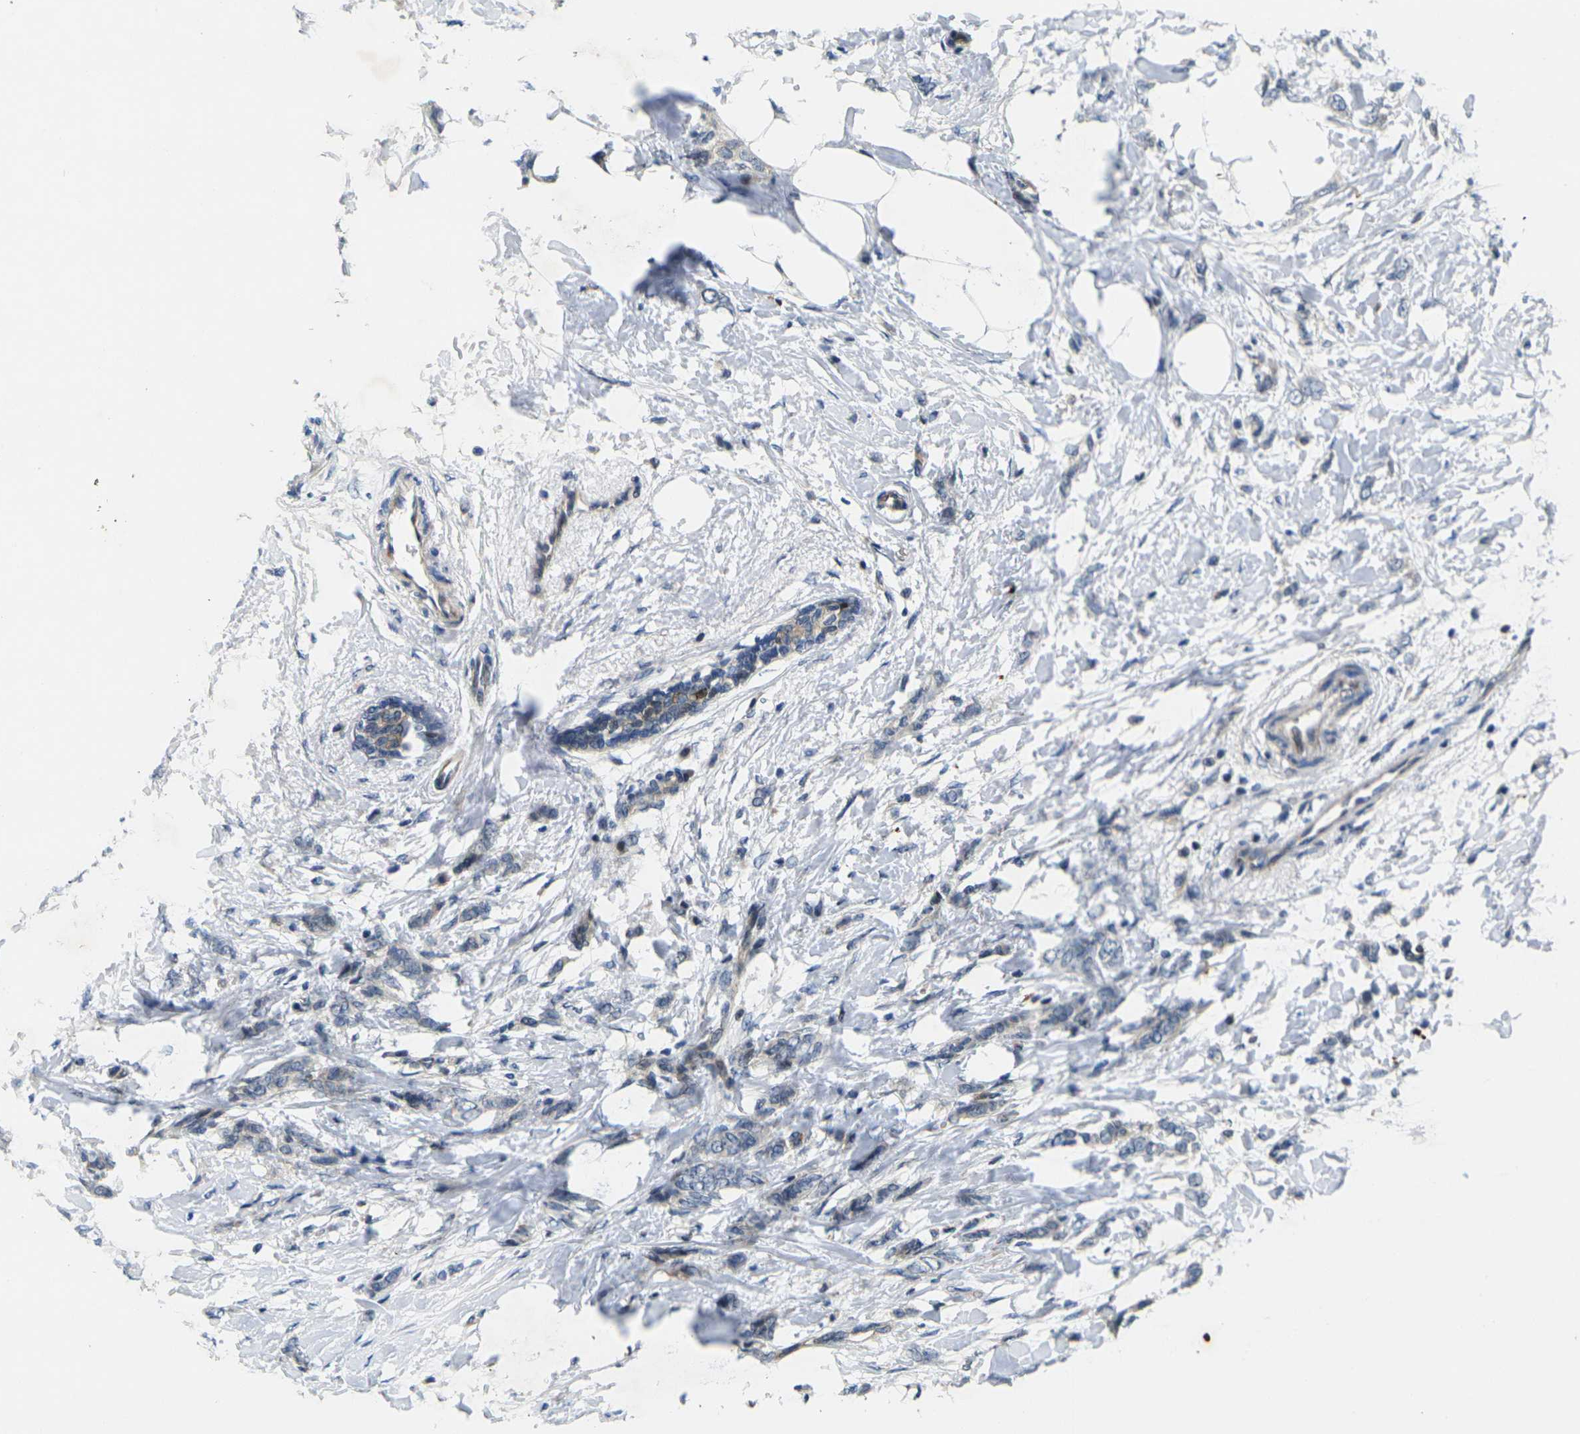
{"staining": {"intensity": "negative", "quantity": "none", "location": "none"}, "tissue": "breast cancer", "cell_type": "Tumor cells", "image_type": "cancer", "snomed": [{"axis": "morphology", "description": "Lobular carcinoma, in situ"}, {"axis": "morphology", "description": "Lobular carcinoma"}, {"axis": "topography", "description": "Breast"}], "caption": "Human lobular carcinoma (breast) stained for a protein using immunohistochemistry demonstrates no positivity in tumor cells.", "gene": "ROBO2", "patient": {"sex": "female", "age": 41}}